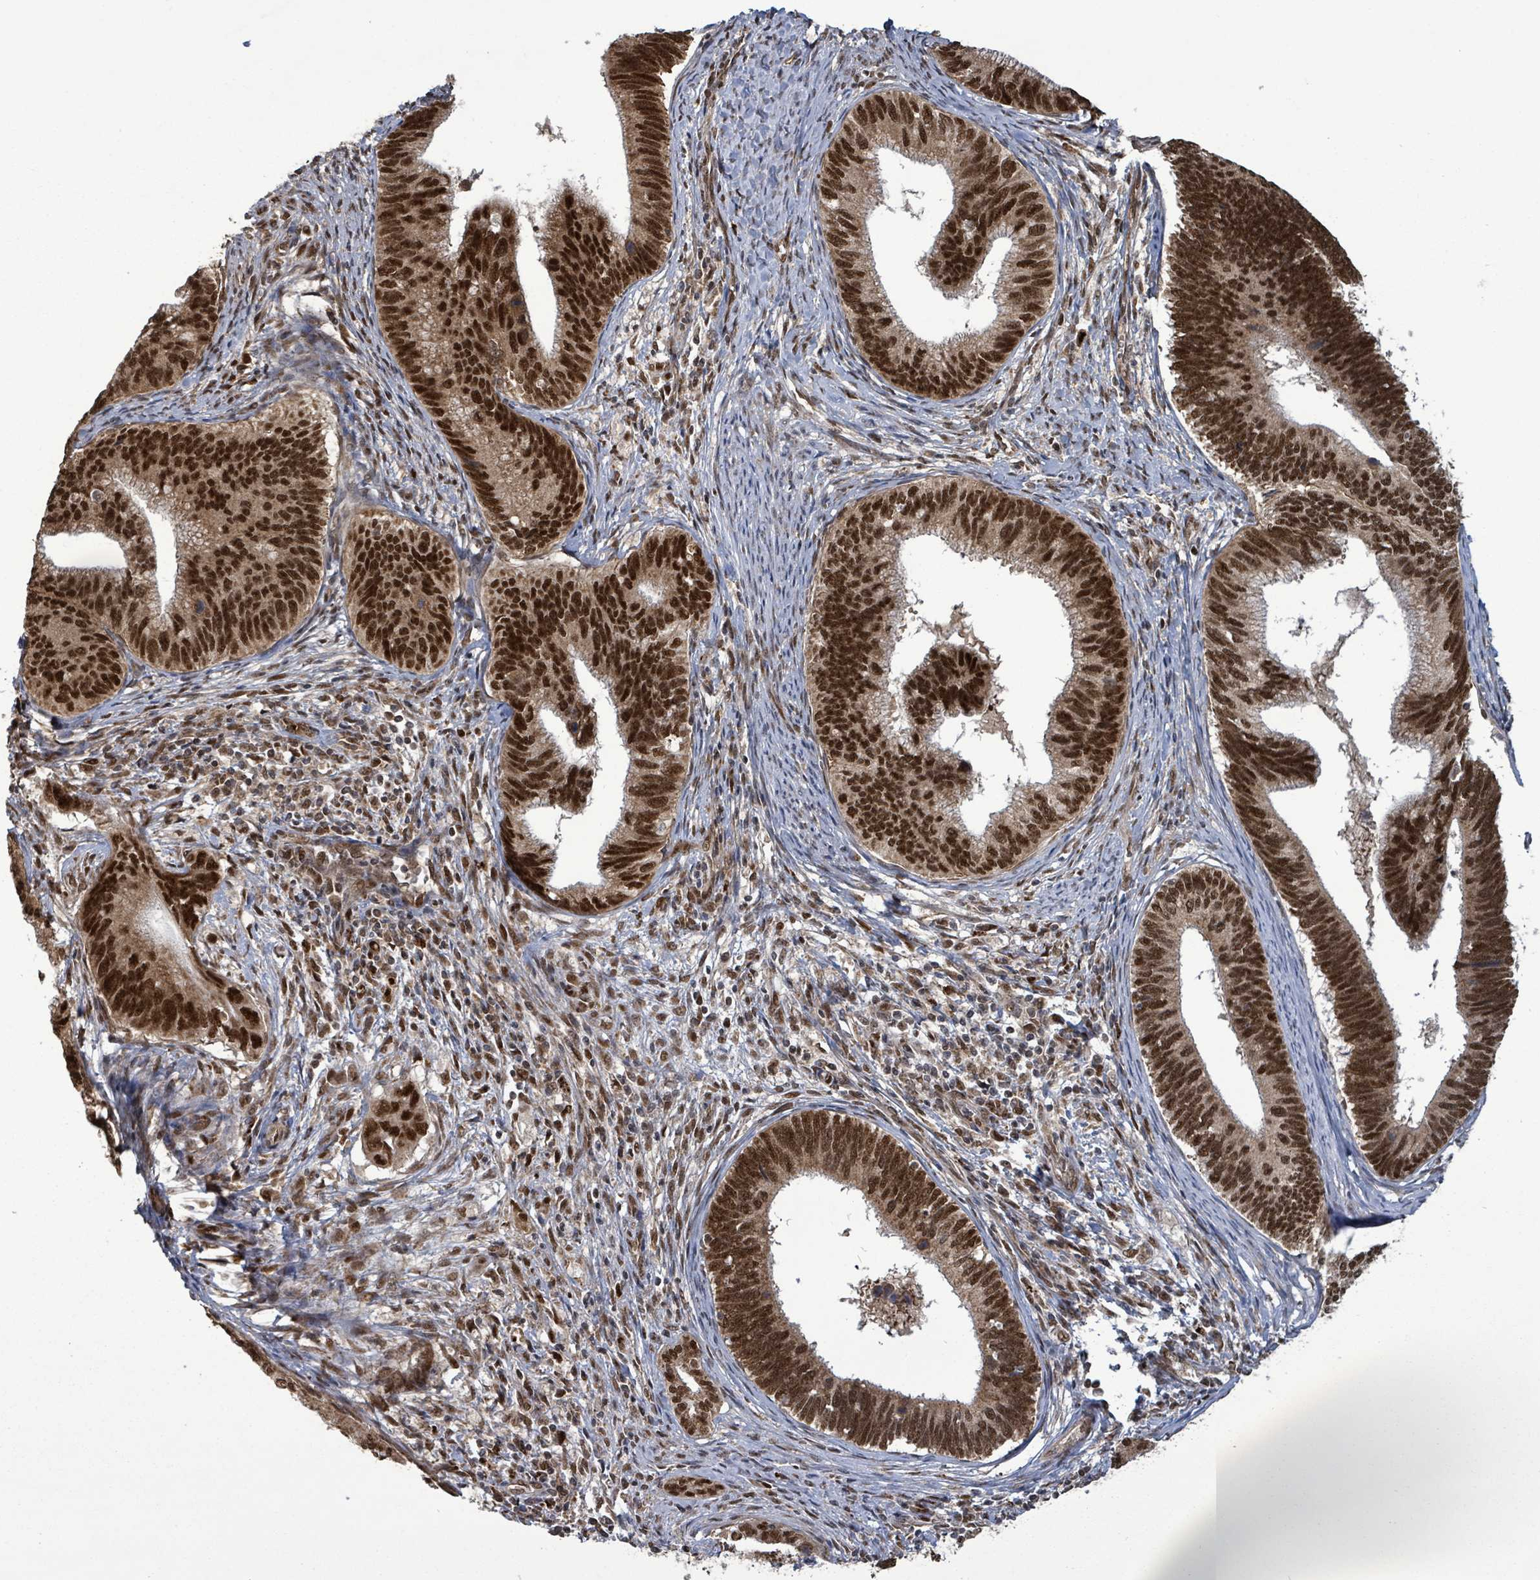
{"staining": {"intensity": "strong", "quantity": ">75%", "location": "nuclear"}, "tissue": "cervical cancer", "cell_type": "Tumor cells", "image_type": "cancer", "snomed": [{"axis": "morphology", "description": "Adenocarcinoma, NOS"}, {"axis": "topography", "description": "Cervix"}], "caption": "Tumor cells show high levels of strong nuclear expression in approximately >75% of cells in human cervical cancer.", "gene": "PATZ1", "patient": {"sex": "female", "age": 42}}